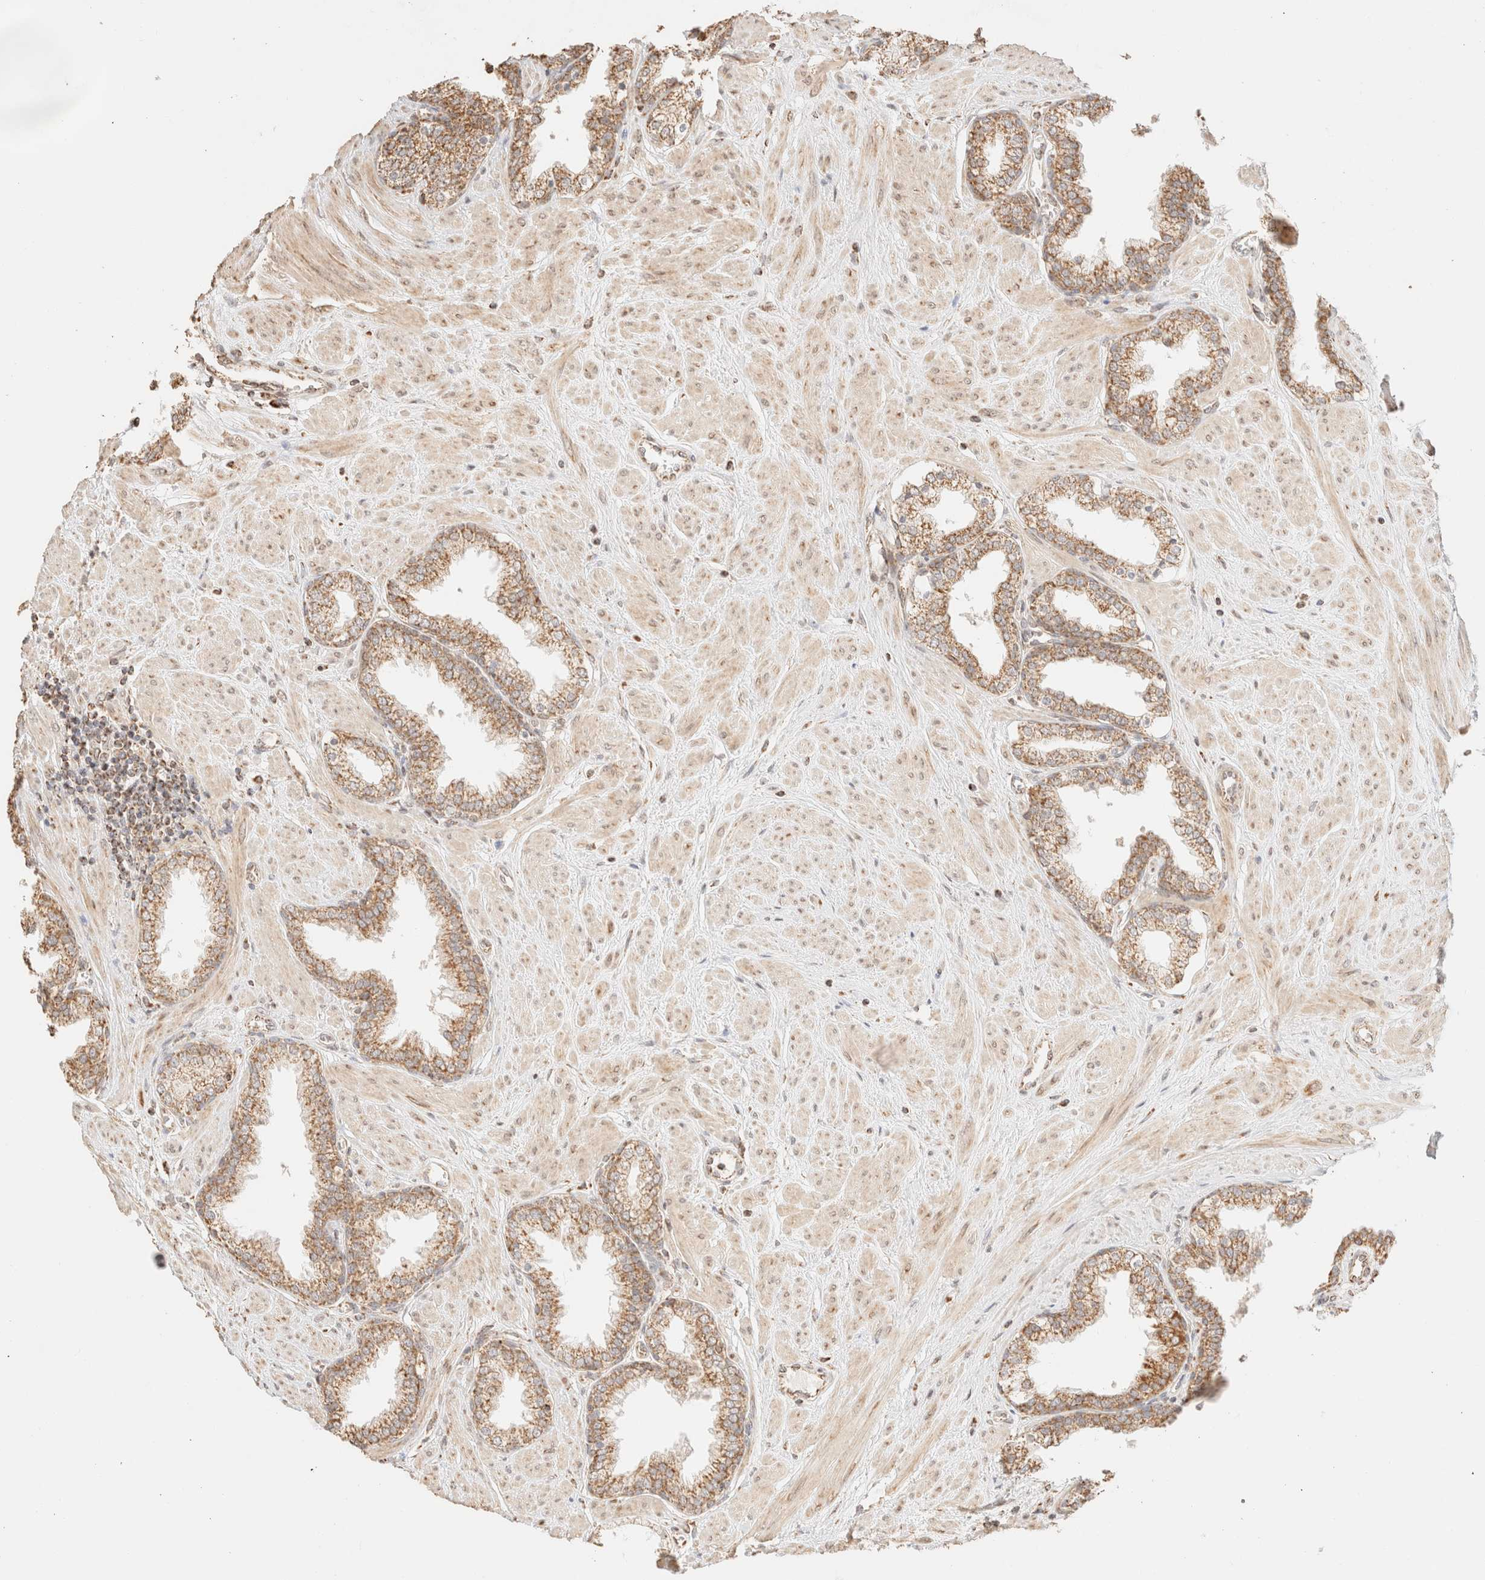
{"staining": {"intensity": "moderate", "quantity": ">75%", "location": "cytoplasmic/membranous"}, "tissue": "prostate", "cell_type": "Glandular cells", "image_type": "normal", "snomed": [{"axis": "morphology", "description": "Normal tissue, NOS"}, {"axis": "topography", "description": "Prostate"}], "caption": "Glandular cells display medium levels of moderate cytoplasmic/membranous expression in approximately >75% of cells in benign human prostate.", "gene": "TACO1", "patient": {"sex": "male", "age": 51}}